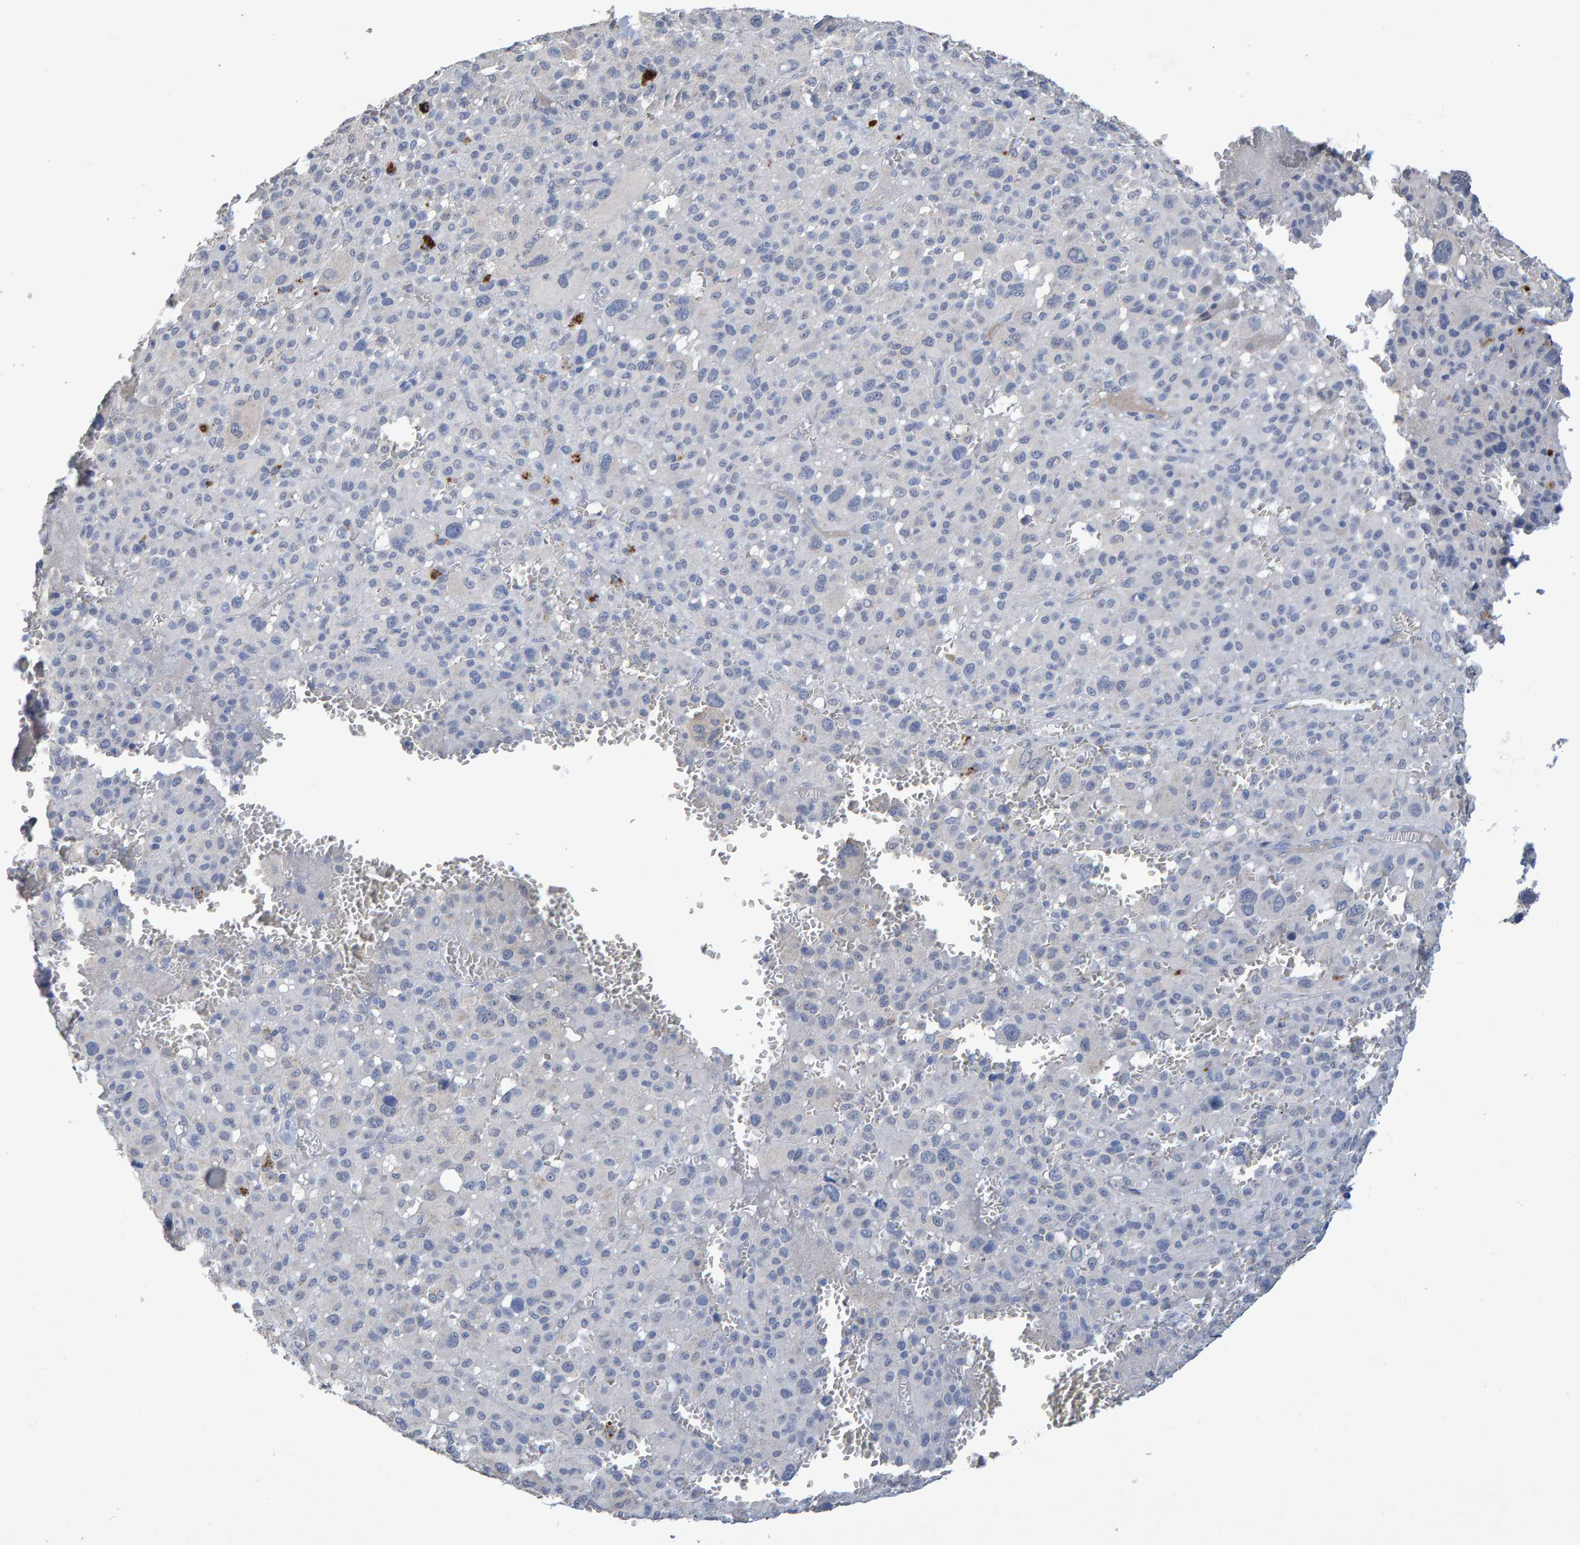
{"staining": {"intensity": "negative", "quantity": "none", "location": "none"}, "tissue": "melanoma", "cell_type": "Tumor cells", "image_type": "cancer", "snomed": [{"axis": "morphology", "description": "Malignant melanoma, Metastatic site"}, {"axis": "topography", "description": "Skin"}], "caption": "Immunohistochemistry photomicrograph of melanoma stained for a protein (brown), which demonstrates no positivity in tumor cells.", "gene": "CTH", "patient": {"sex": "female", "age": 74}}